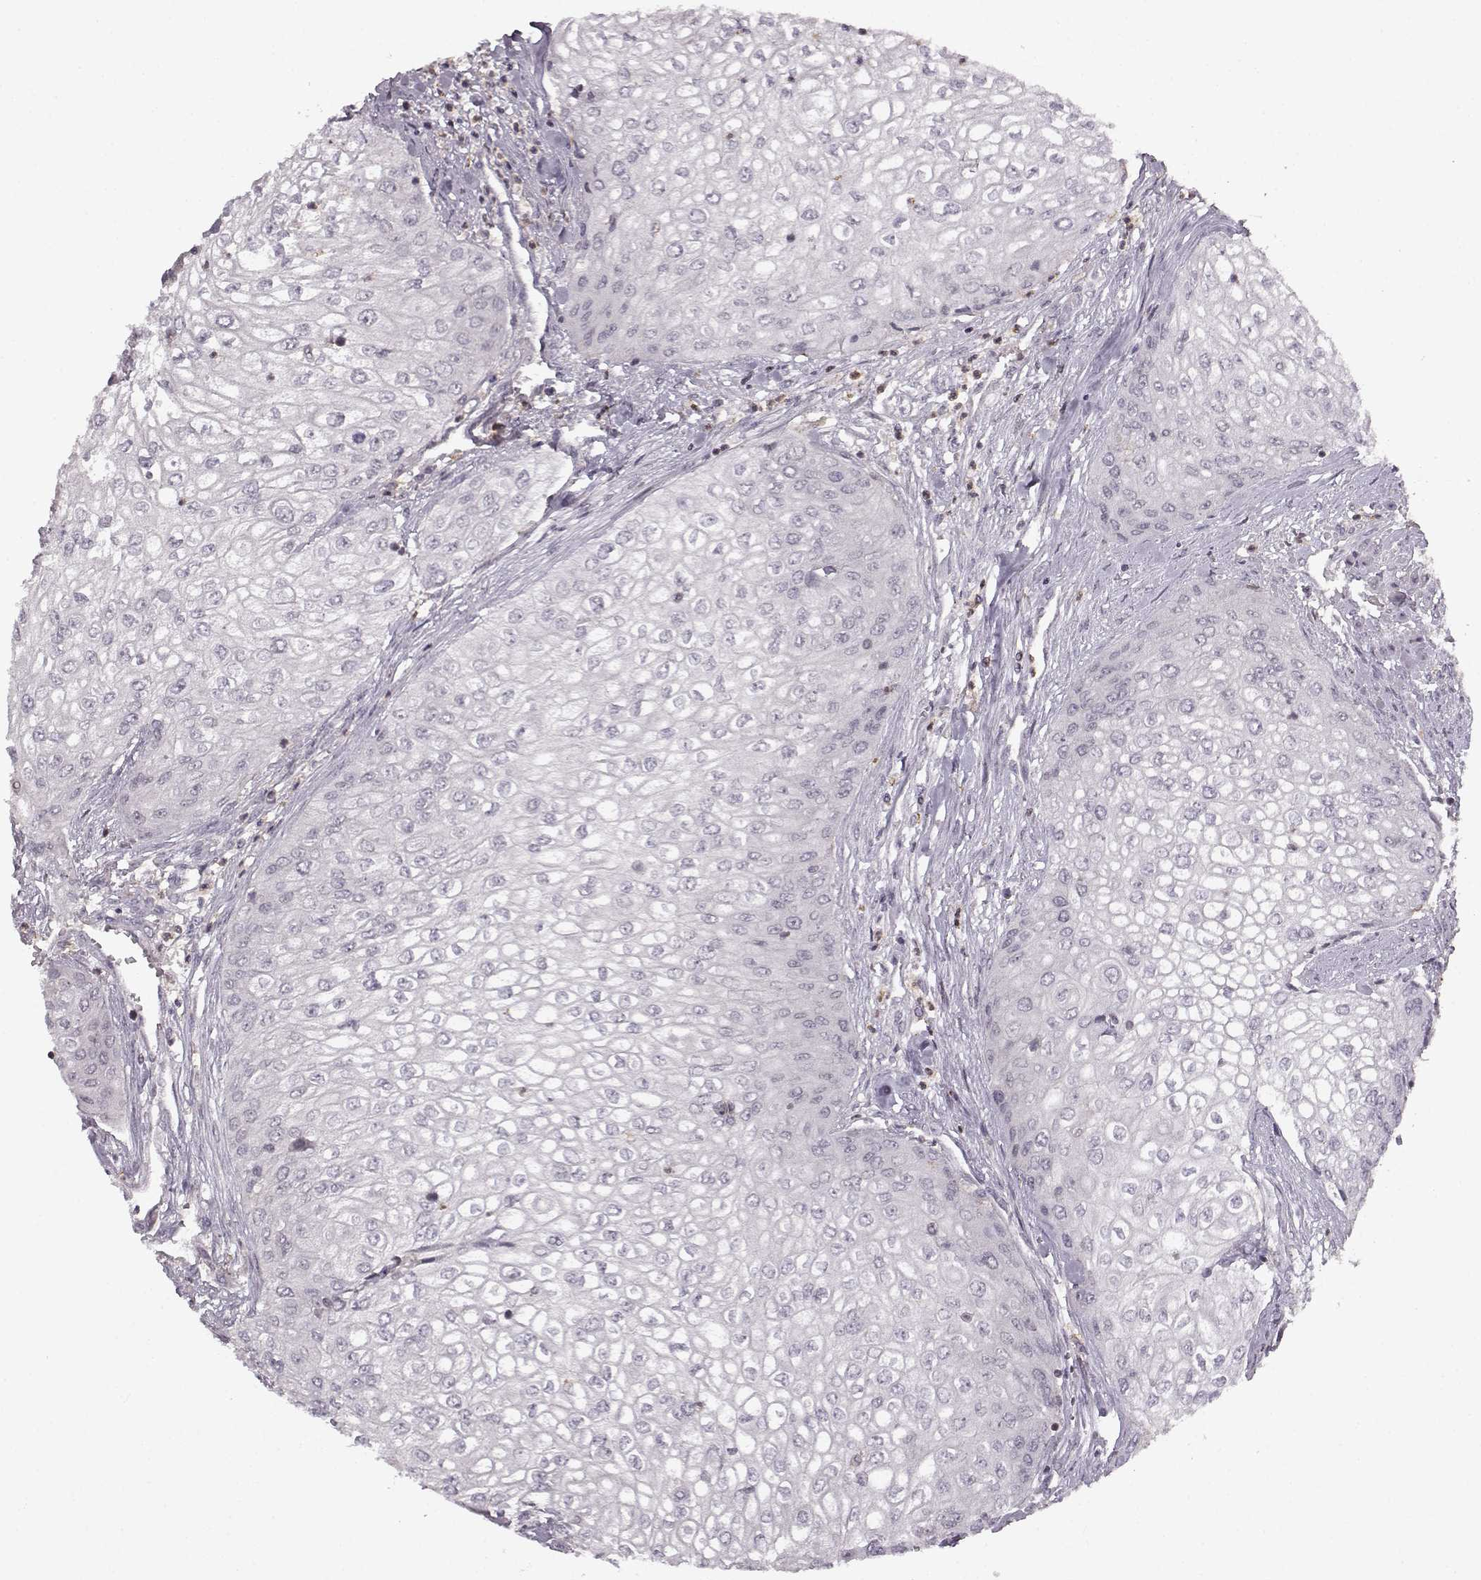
{"staining": {"intensity": "negative", "quantity": "none", "location": "none"}, "tissue": "urothelial cancer", "cell_type": "Tumor cells", "image_type": "cancer", "snomed": [{"axis": "morphology", "description": "Urothelial carcinoma, High grade"}, {"axis": "topography", "description": "Urinary bladder"}], "caption": "There is no significant positivity in tumor cells of urothelial cancer.", "gene": "MFSD1", "patient": {"sex": "male", "age": 62}}